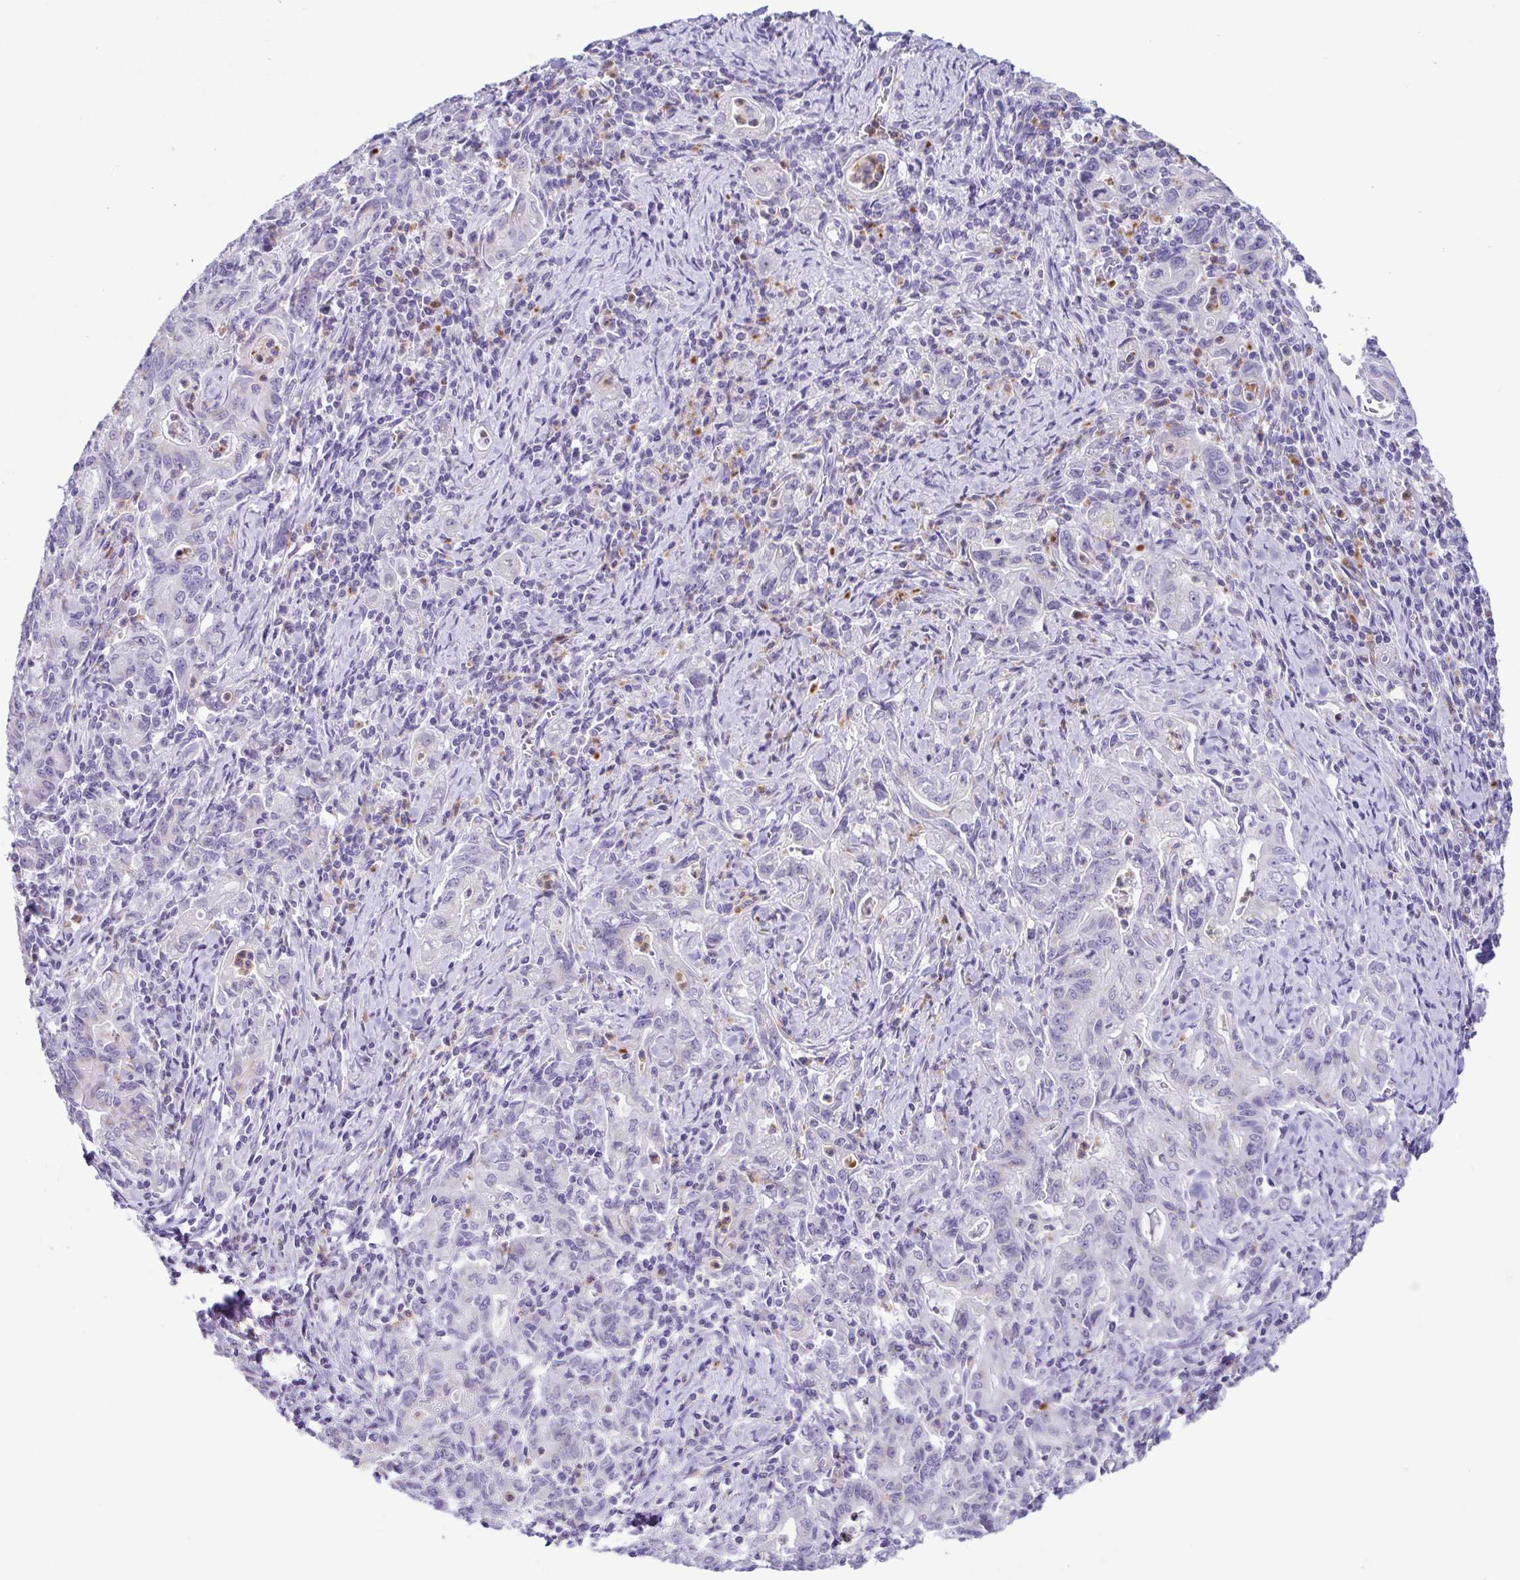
{"staining": {"intensity": "negative", "quantity": "none", "location": "none"}, "tissue": "stomach cancer", "cell_type": "Tumor cells", "image_type": "cancer", "snomed": [{"axis": "morphology", "description": "Adenocarcinoma, NOS"}, {"axis": "topography", "description": "Stomach, upper"}], "caption": "Tumor cells show no significant protein staining in stomach adenocarcinoma.", "gene": "AZU1", "patient": {"sex": "female", "age": 79}}